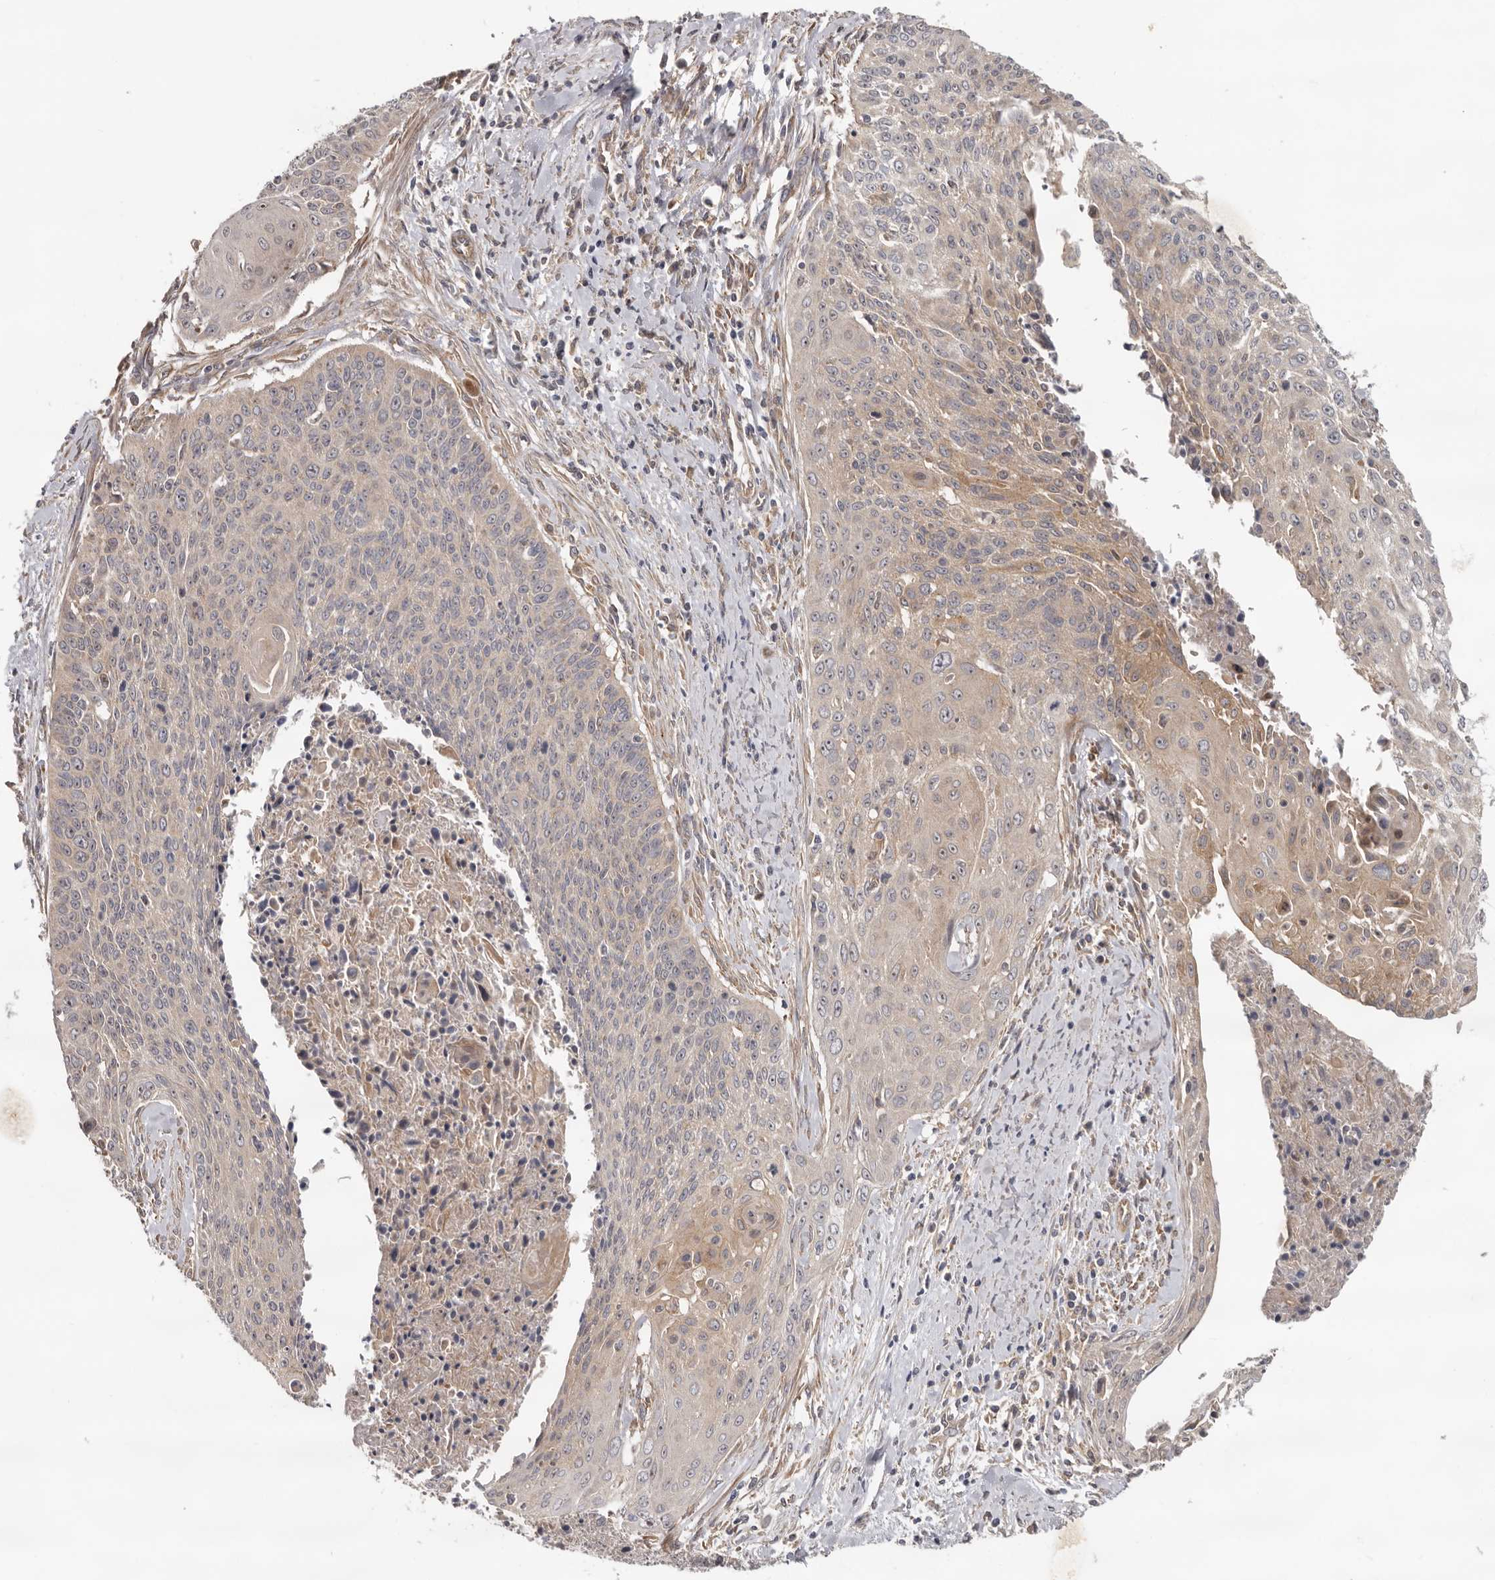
{"staining": {"intensity": "weak", "quantity": "25%-75%", "location": "cytoplasmic/membranous"}, "tissue": "cervical cancer", "cell_type": "Tumor cells", "image_type": "cancer", "snomed": [{"axis": "morphology", "description": "Squamous cell carcinoma, NOS"}, {"axis": "topography", "description": "Cervix"}], "caption": "Protein expression analysis of cervical cancer (squamous cell carcinoma) demonstrates weak cytoplasmic/membranous positivity in about 25%-75% of tumor cells. (DAB (3,3'-diaminobenzidine) IHC with brightfield microscopy, high magnification).", "gene": "HINT3", "patient": {"sex": "female", "age": 55}}